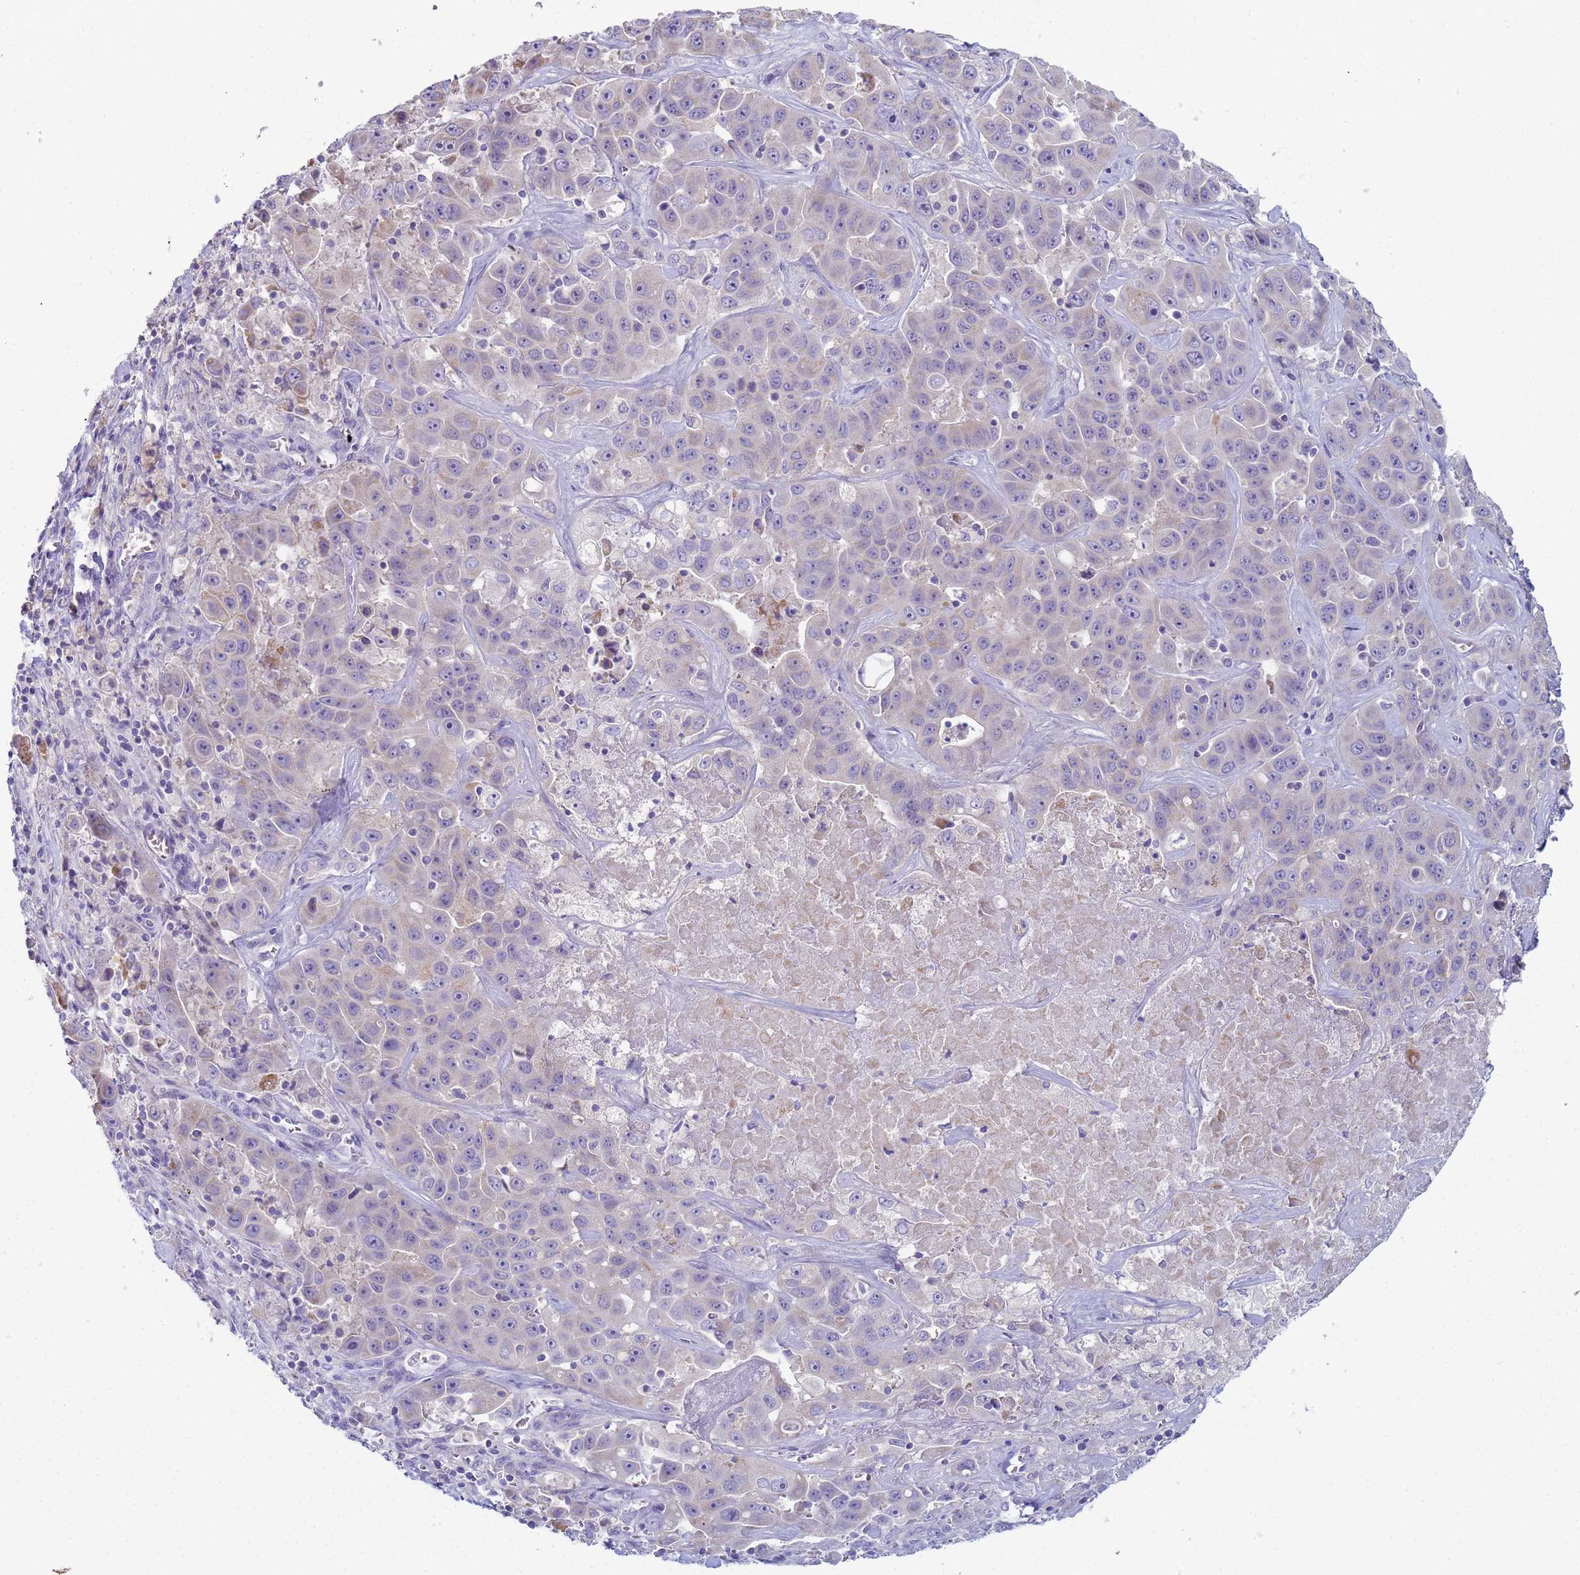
{"staining": {"intensity": "negative", "quantity": "none", "location": "none"}, "tissue": "liver cancer", "cell_type": "Tumor cells", "image_type": "cancer", "snomed": [{"axis": "morphology", "description": "Cholangiocarcinoma"}, {"axis": "topography", "description": "Liver"}], "caption": "Immunohistochemistry (IHC) histopathology image of human liver cholangiocarcinoma stained for a protein (brown), which exhibits no positivity in tumor cells.", "gene": "CR1", "patient": {"sex": "female", "age": 52}}